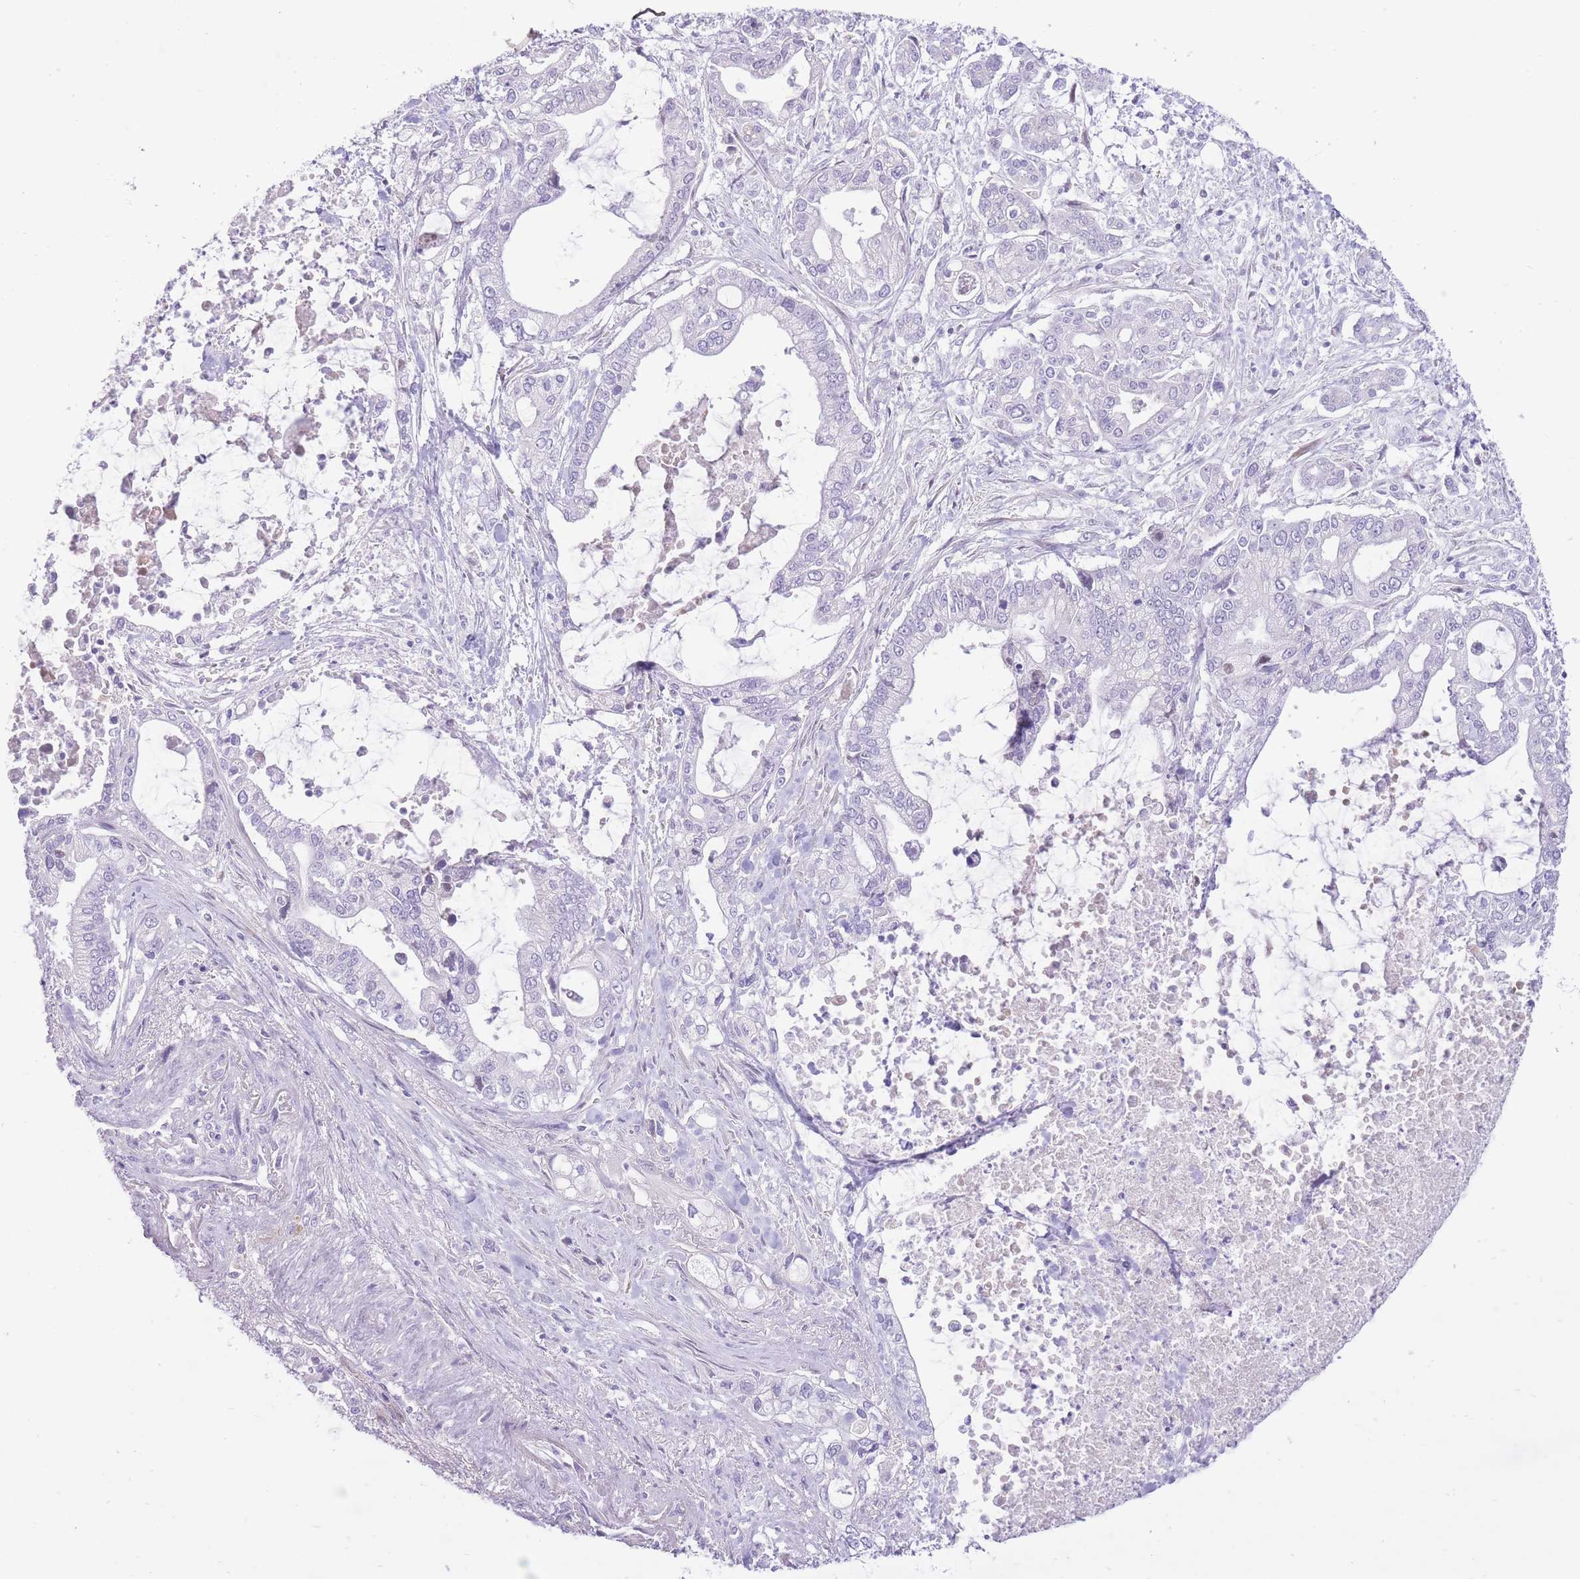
{"staining": {"intensity": "negative", "quantity": "none", "location": "none"}, "tissue": "pancreatic cancer", "cell_type": "Tumor cells", "image_type": "cancer", "snomed": [{"axis": "morphology", "description": "Adenocarcinoma, NOS"}, {"axis": "topography", "description": "Pancreas"}], "caption": "Pancreatic adenocarcinoma was stained to show a protein in brown. There is no significant staining in tumor cells.", "gene": "WDR70", "patient": {"sex": "male", "age": 69}}